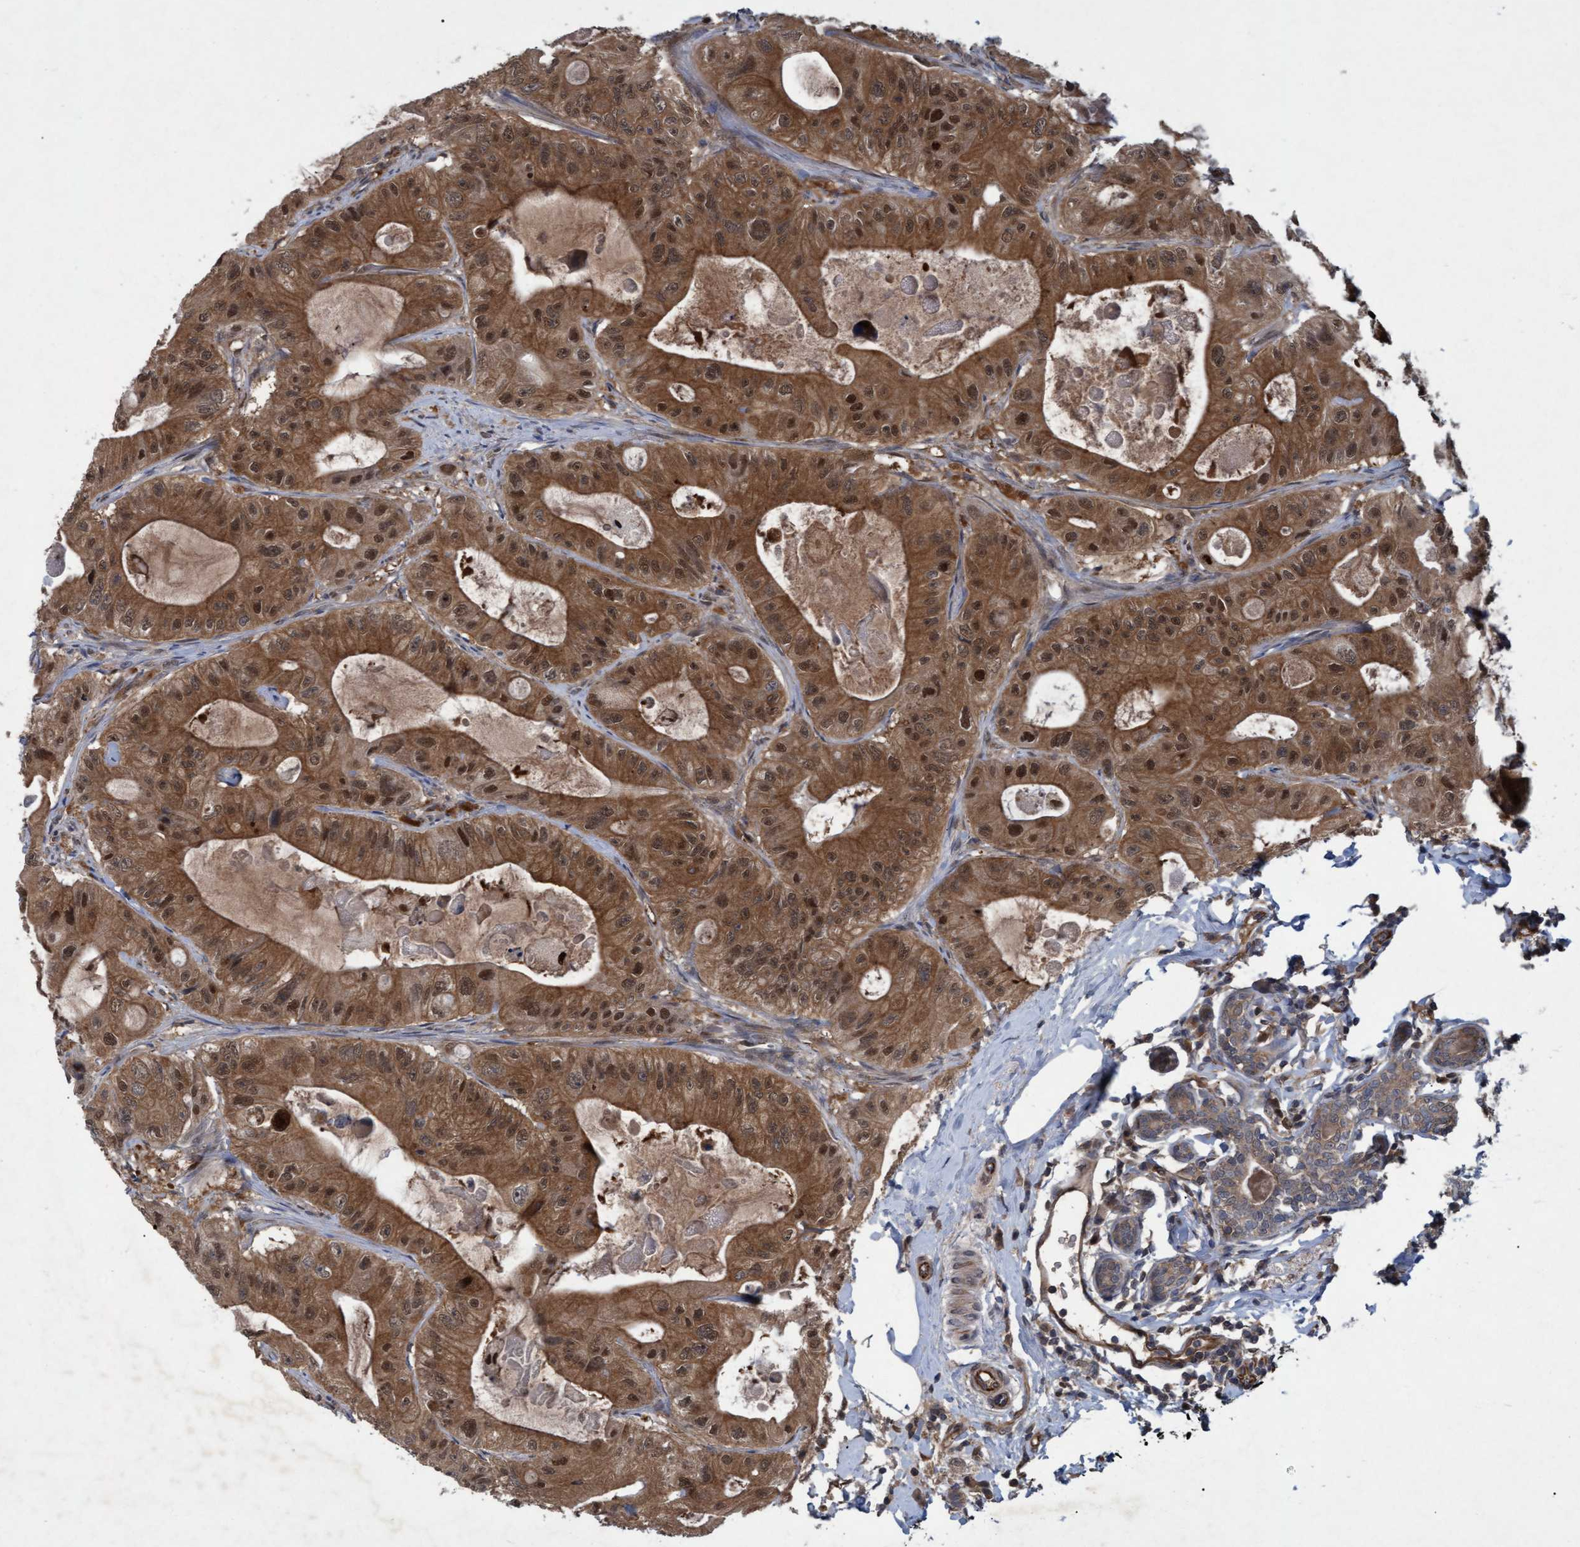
{"staining": {"intensity": "moderate", "quantity": ">75%", "location": "cytoplasmic/membranous,nuclear"}, "tissue": "colorectal cancer", "cell_type": "Tumor cells", "image_type": "cancer", "snomed": [{"axis": "morphology", "description": "Adenocarcinoma, NOS"}, {"axis": "topography", "description": "Colon"}], "caption": "Human colorectal cancer stained with a brown dye demonstrates moderate cytoplasmic/membranous and nuclear positive staining in about >75% of tumor cells.", "gene": "PSMB6", "patient": {"sex": "female", "age": 46}}